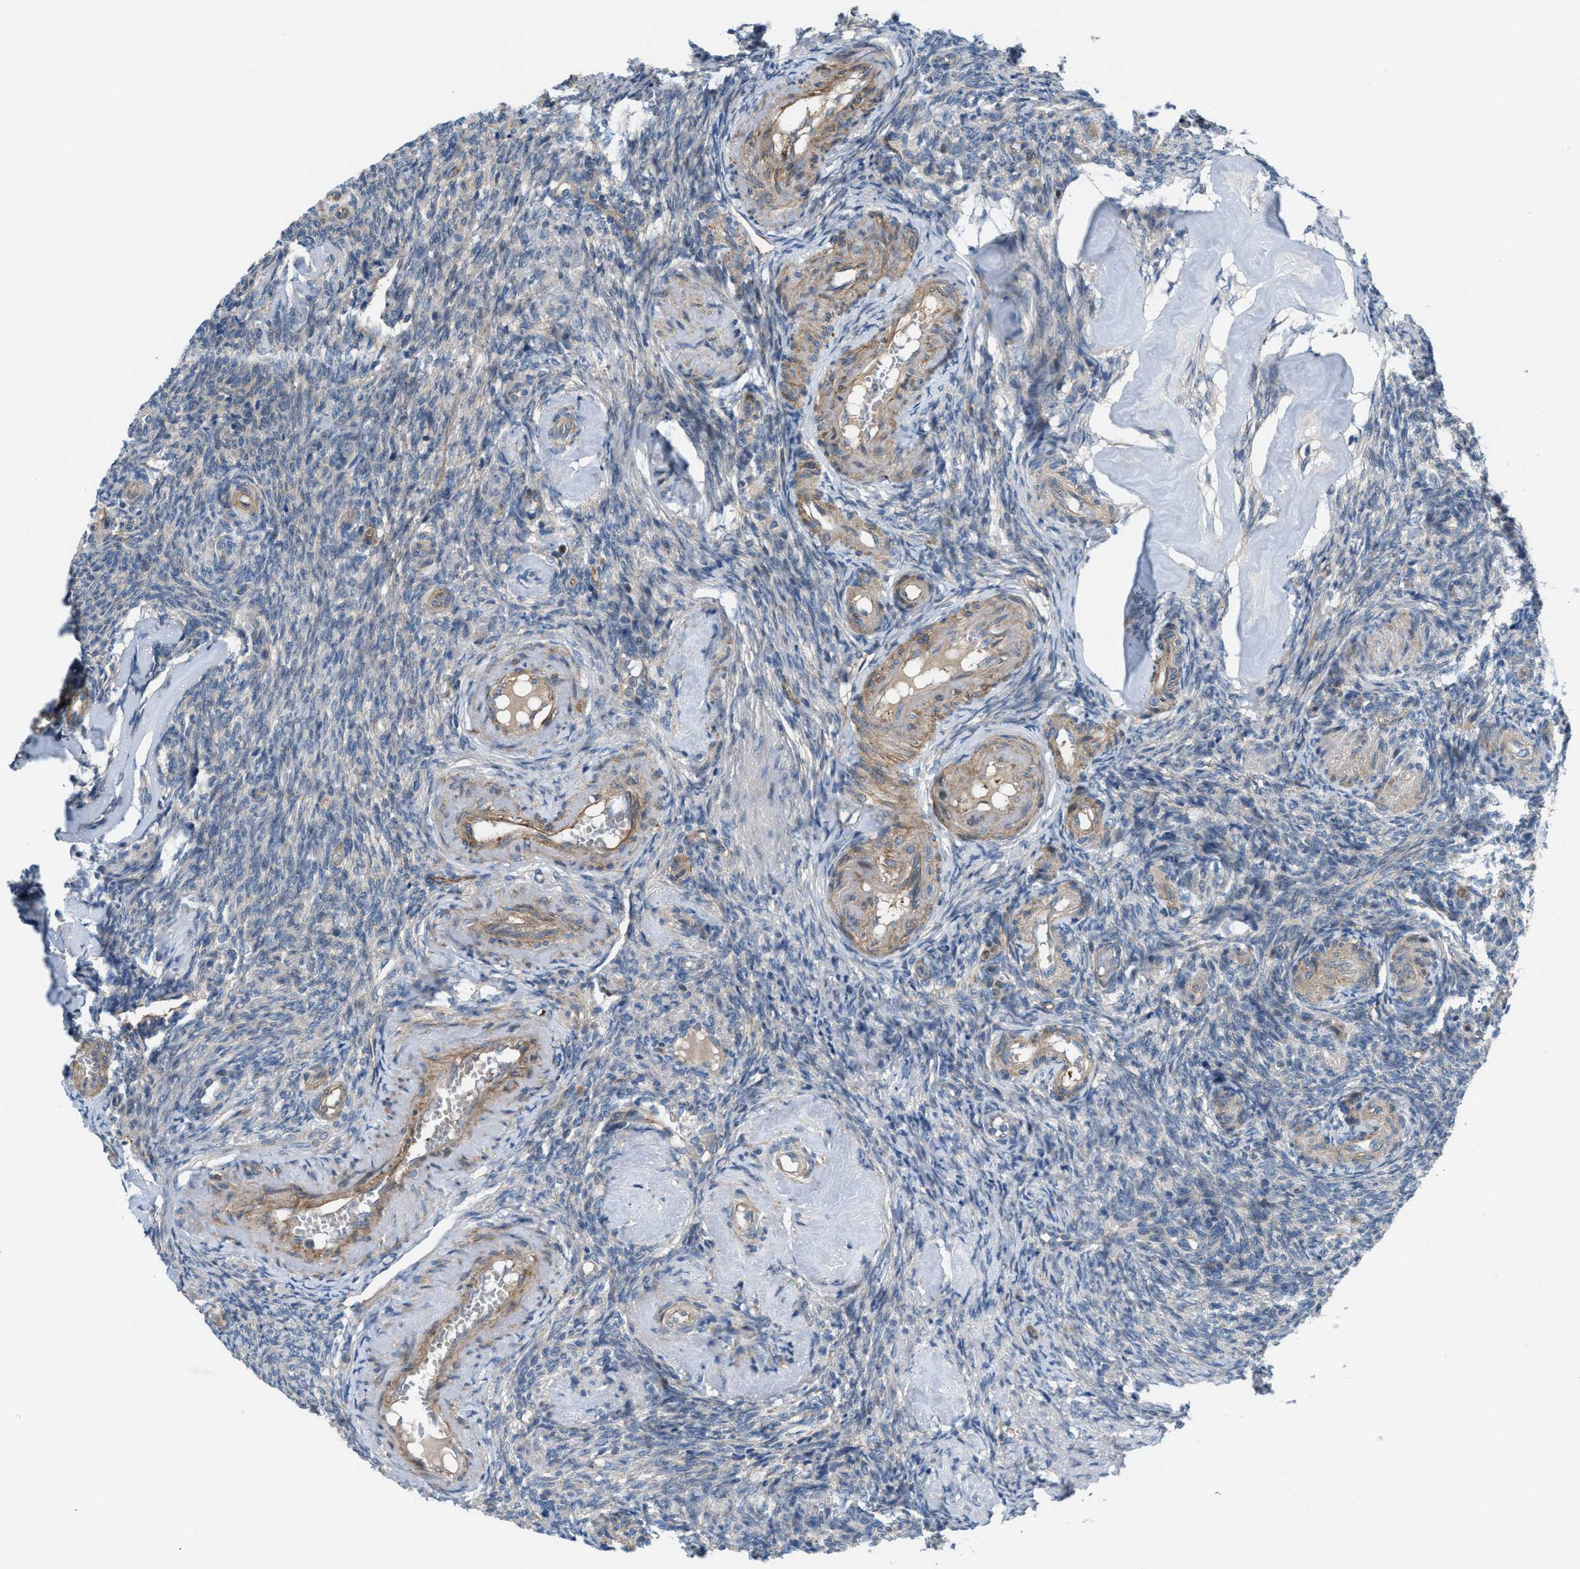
{"staining": {"intensity": "weak", "quantity": "25%-75%", "location": "cytoplasmic/membranous"}, "tissue": "ovary", "cell_type": "Follicle cells", "image_type": "normal", "snomed": [{"axis": "morphology", "description": "Normal tissue, NOS"}, {"axis": "topography", "description": "Ovary"}], "caption": "Unremarkable ovary was stained to show a protein in brown. There is low levels of weak cytoplasmic/membranous staining in approximately 25%-75% of follicle cells. (DAB (3,3'-diaminobenzidine) = brown stain, brightfield microscopy at high magnification).", "gene": "CYB5D1", "patient": {"sex": "female", "age": 41}}